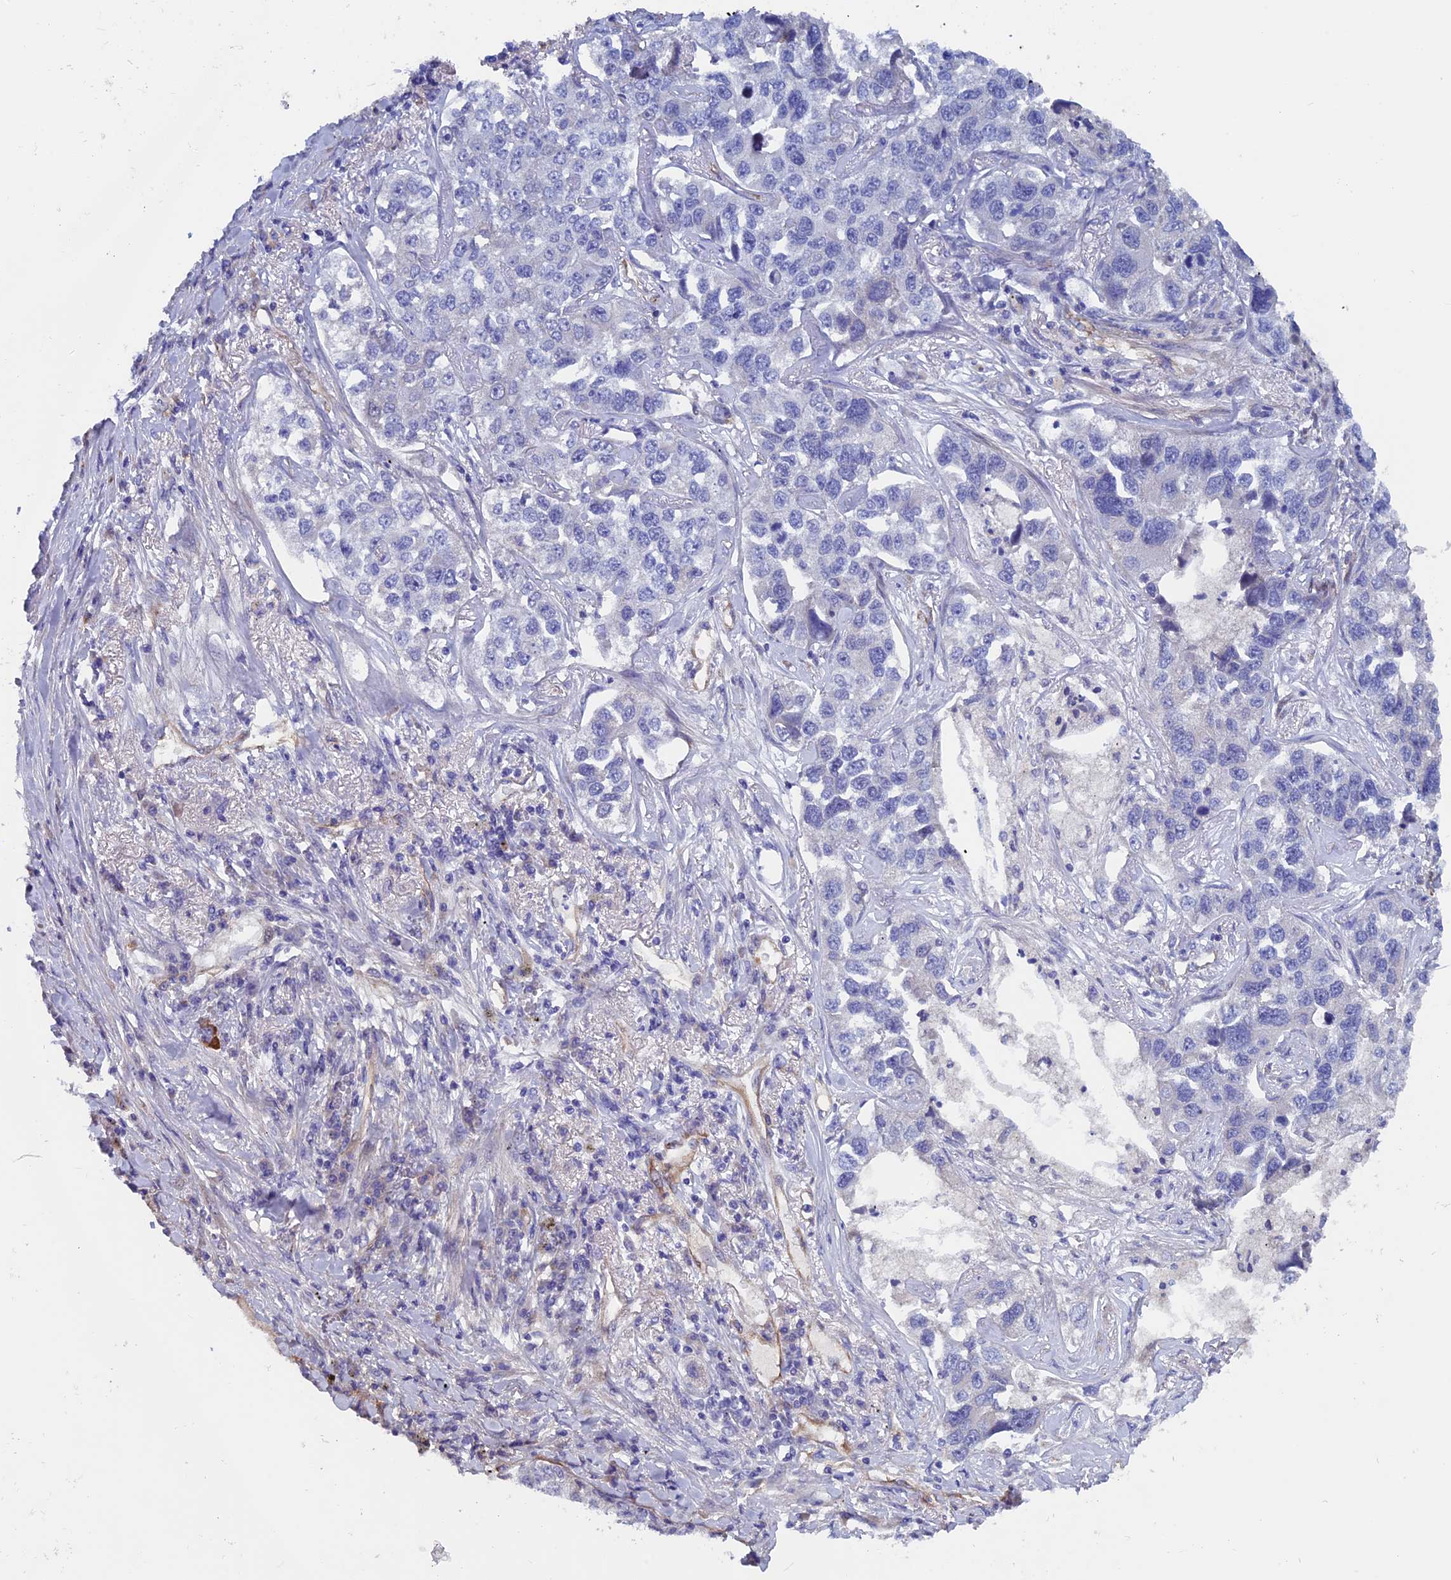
{"staining": {"intensity": "negative", "quantity": "none", "location": "none"}, "tissue": "lung cancer", "cell_type": "Tumor cells", "image_type": "cancer", "snomed": [{"axis": "morphology", "description": "Adenocarcinoma, NOS"}, {"axis": "topography", "description": "Lung"}], "caption": "IHC micrograph of adenocarcinoma (lung) stained for a protein (brown), which reveals no expression in tumor cells.", "gene": "INSYN1", "patient": {"sex": "male", "age": 49}}